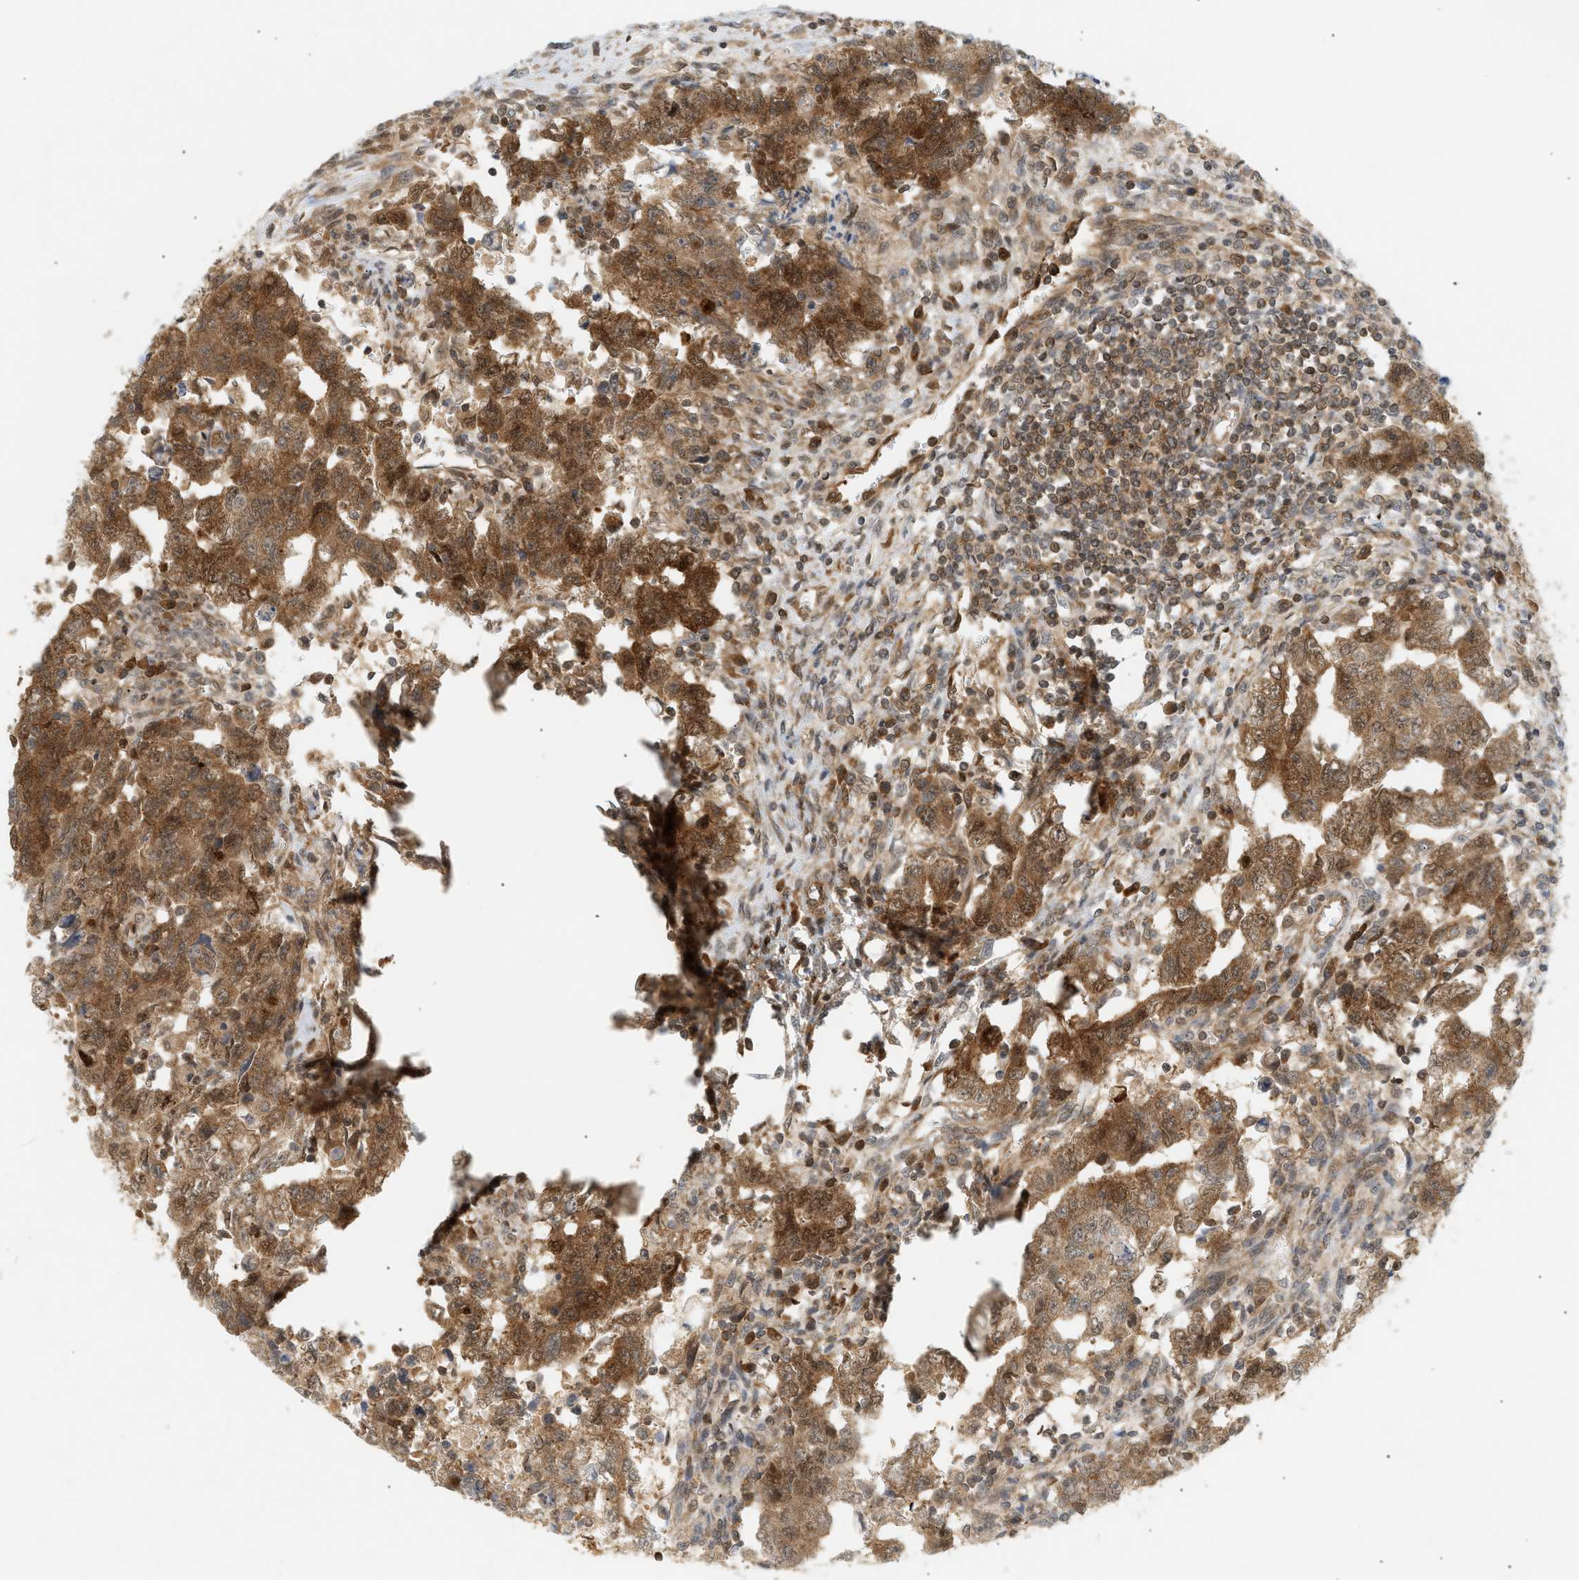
{"staining": {"intensity": "strong", "quantity": ">75%", "location": "cytoplasmic/membranous"}, "tissue": "testis cancer", "cell_type": "Tumor cells", "image_type": "cancer", "snomed": [{"axis": "morphology", "description": "Carcinoma, Embryonal, NOS"}, {"axis": "topography", "description": "Testis"}], "caption": "Immunohistochemistry of human testis cancer displays high levels of strong cytoplasmic/membranous staining in about >75% of tumor cells.", "gene": "SHC1", "patient": {"sex": "male", "age": 28}}